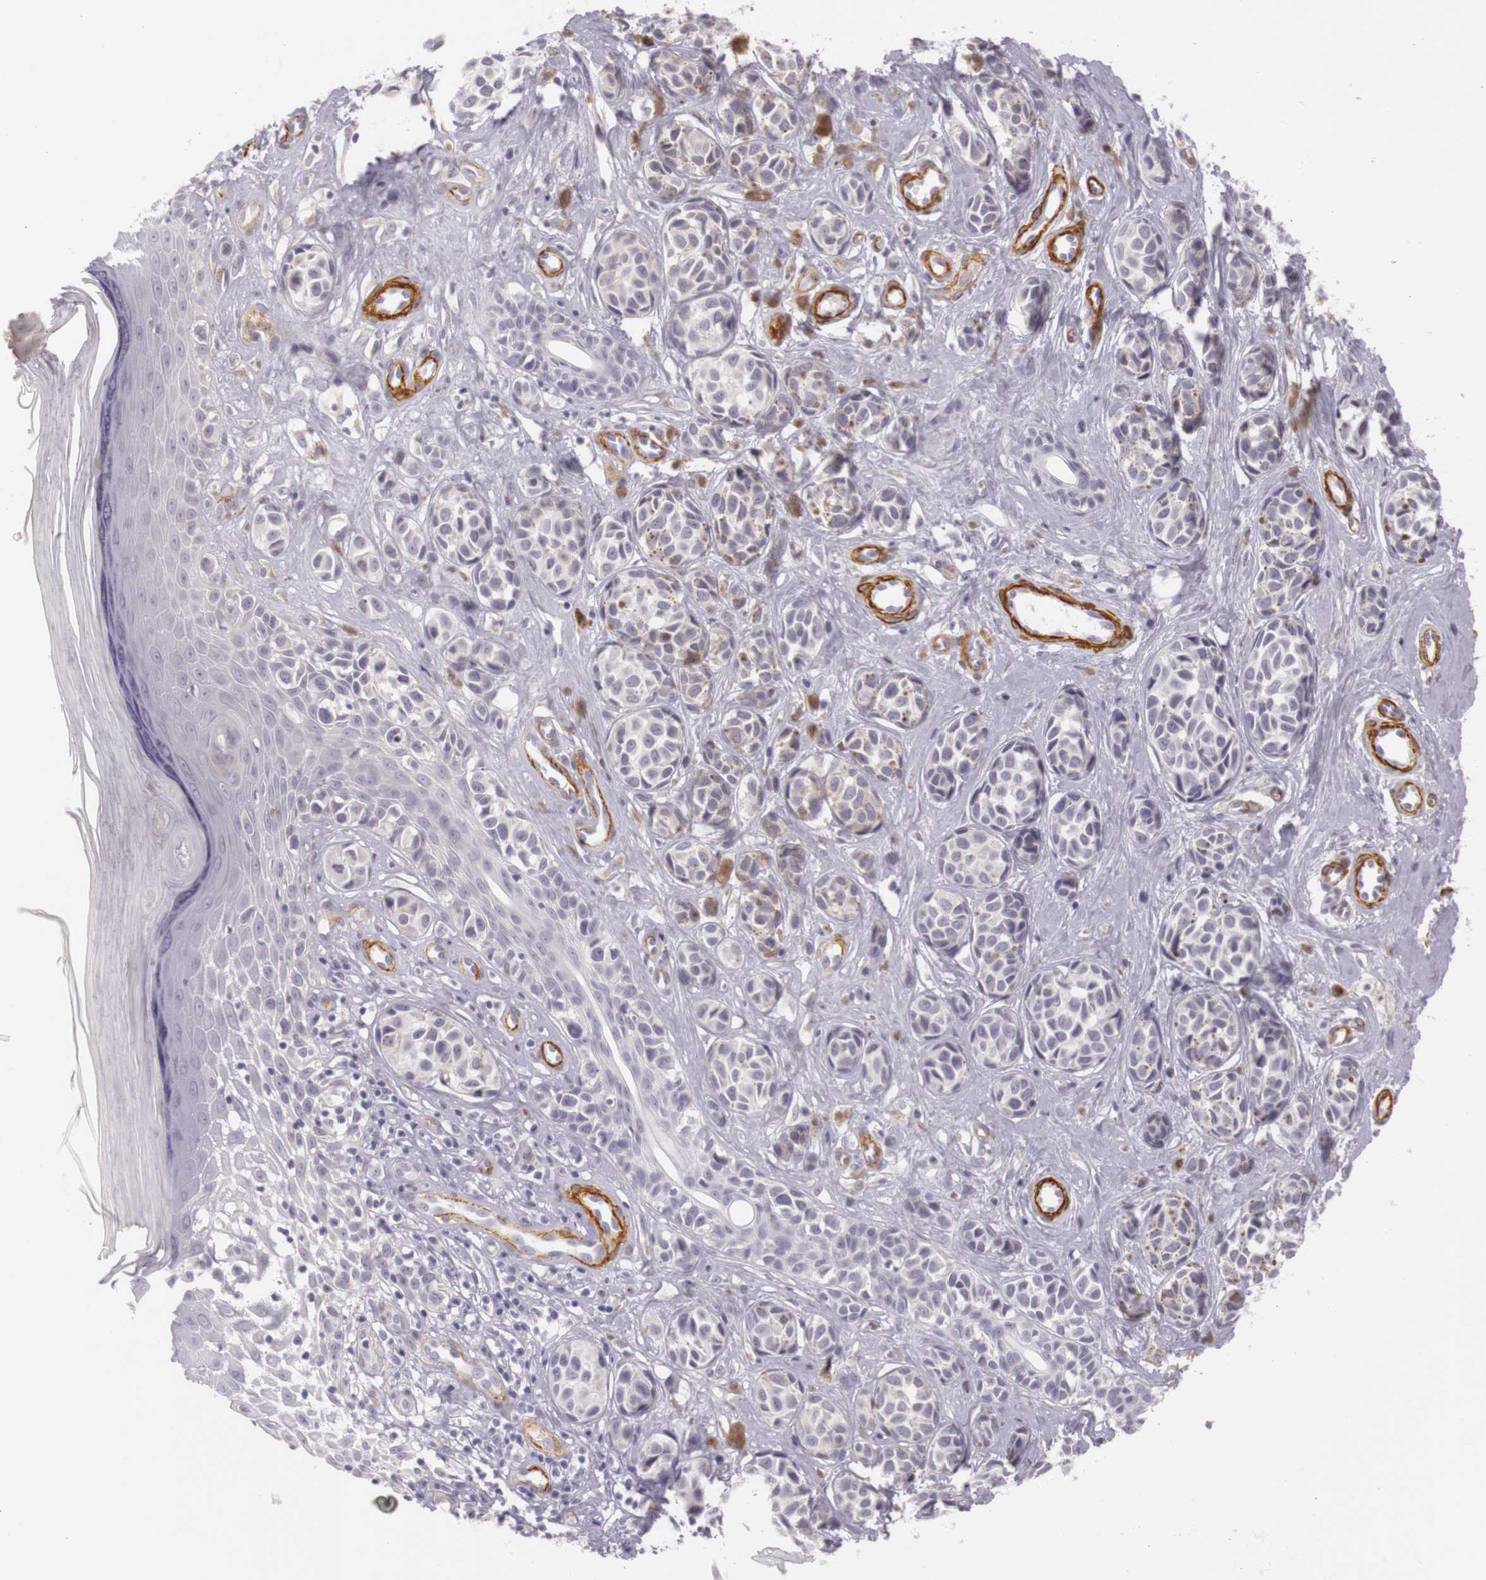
{"staining": {"intensity": "weak", "quantity": "25%-75%", "location": "cytoplasmic/membranous"}, "tissue": "melanoma", "cell_type": "Tumor cells", "image_type": "cancer", "snomed": [{"axis": "morphology", "description": "Malignant melanoma, NOS"}, {"axis": "topography", "description": "Skin"}], "caption": "Protein analysis of malignant melanoma tissue shows weak cytoplasmic/membranous positivity in approximately 25%-75% of tumor cells.", "gene": "CNTN2", "patient": {"sex": "male", "age": 79}}